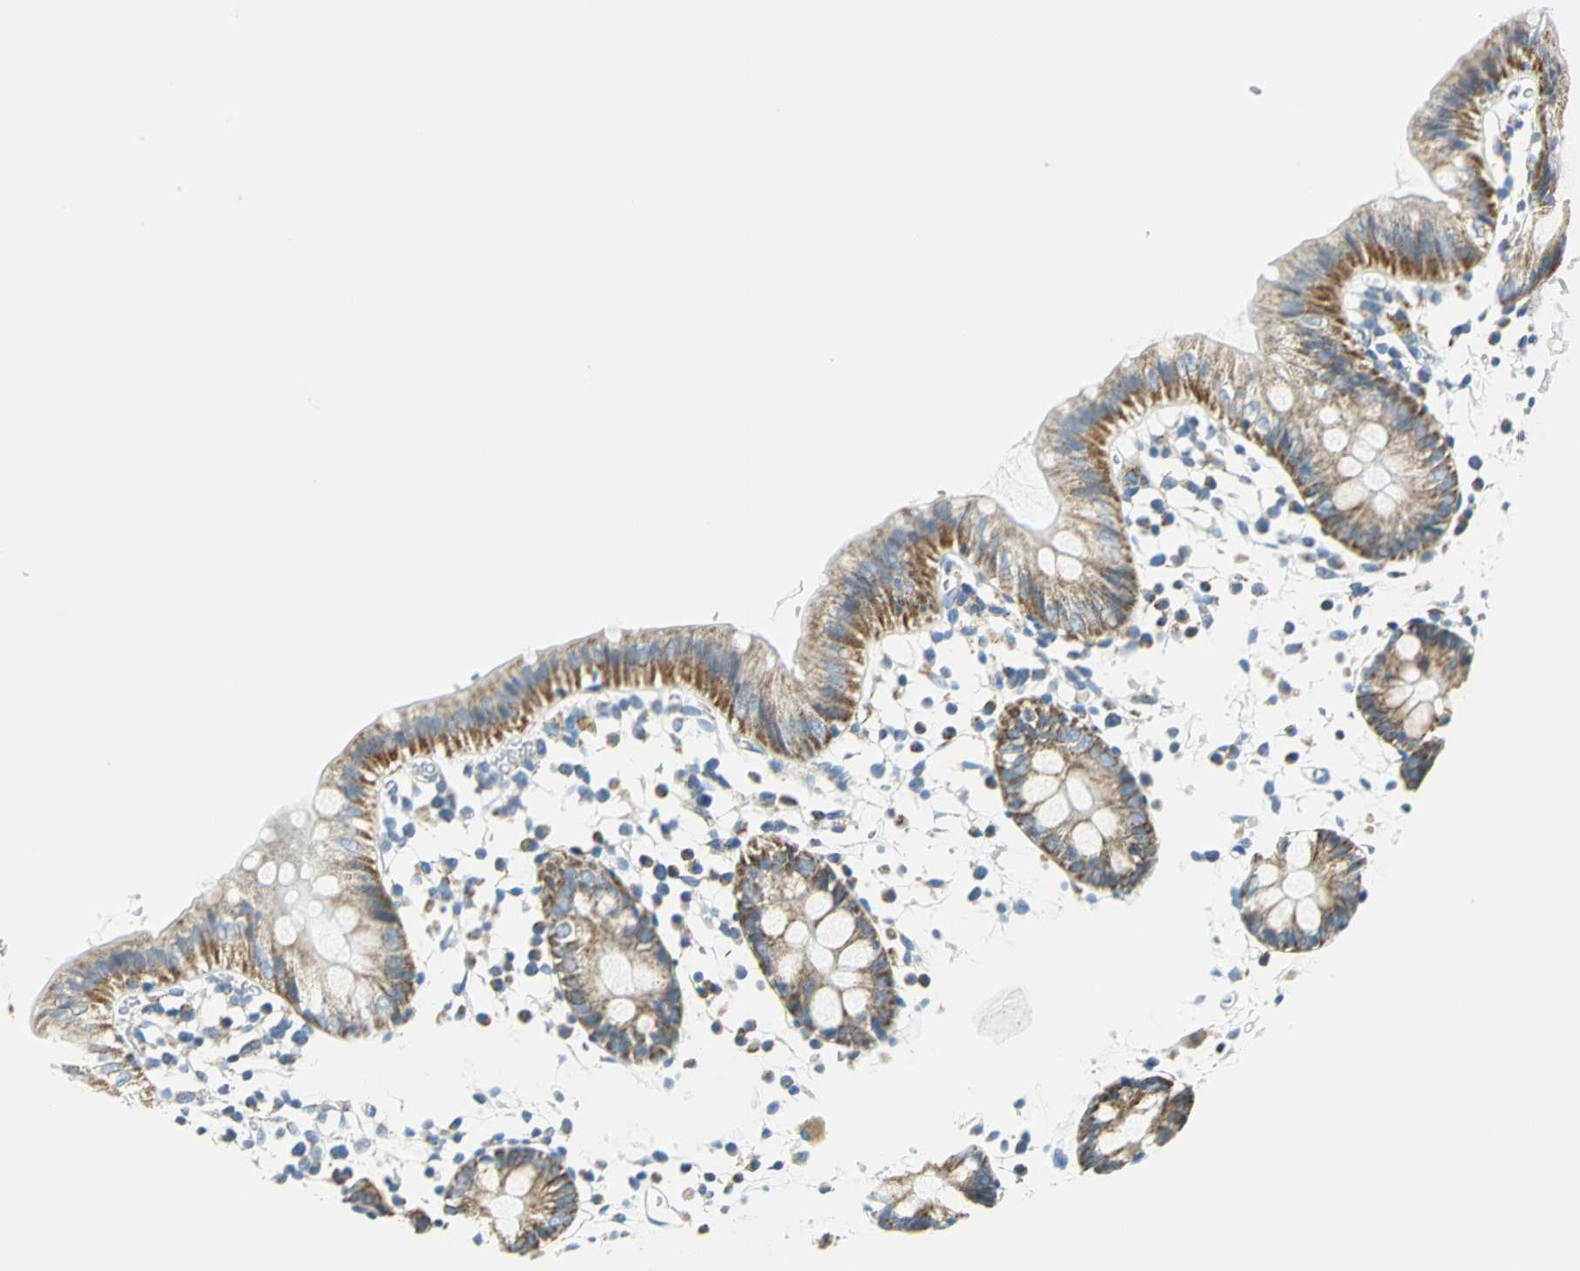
{"staining": {"intensity": "negative", "quantity": "none", "location": "none"}, "tissue": "colon", "cell_type": "Endothelial cells", "image_type": "normal", "snomed": [{"axis": "morphology", "description": "Normal tissue, NOS"}, {"axis": "topography", "description": "Colon"}], "caption": "Immunohistochemistry (IHC) image of unremarkable human colon stained for a protein (brown), which displays no staining in endothelial cells. (Stains: DAB (3,3'-diaminobenzidine) IHC with hematoxylin counter stain, Microscopy: brightfield microscopy at high magnification).", "gene": "NTRK1", "patient": {"sex": "male", "age": 14}}